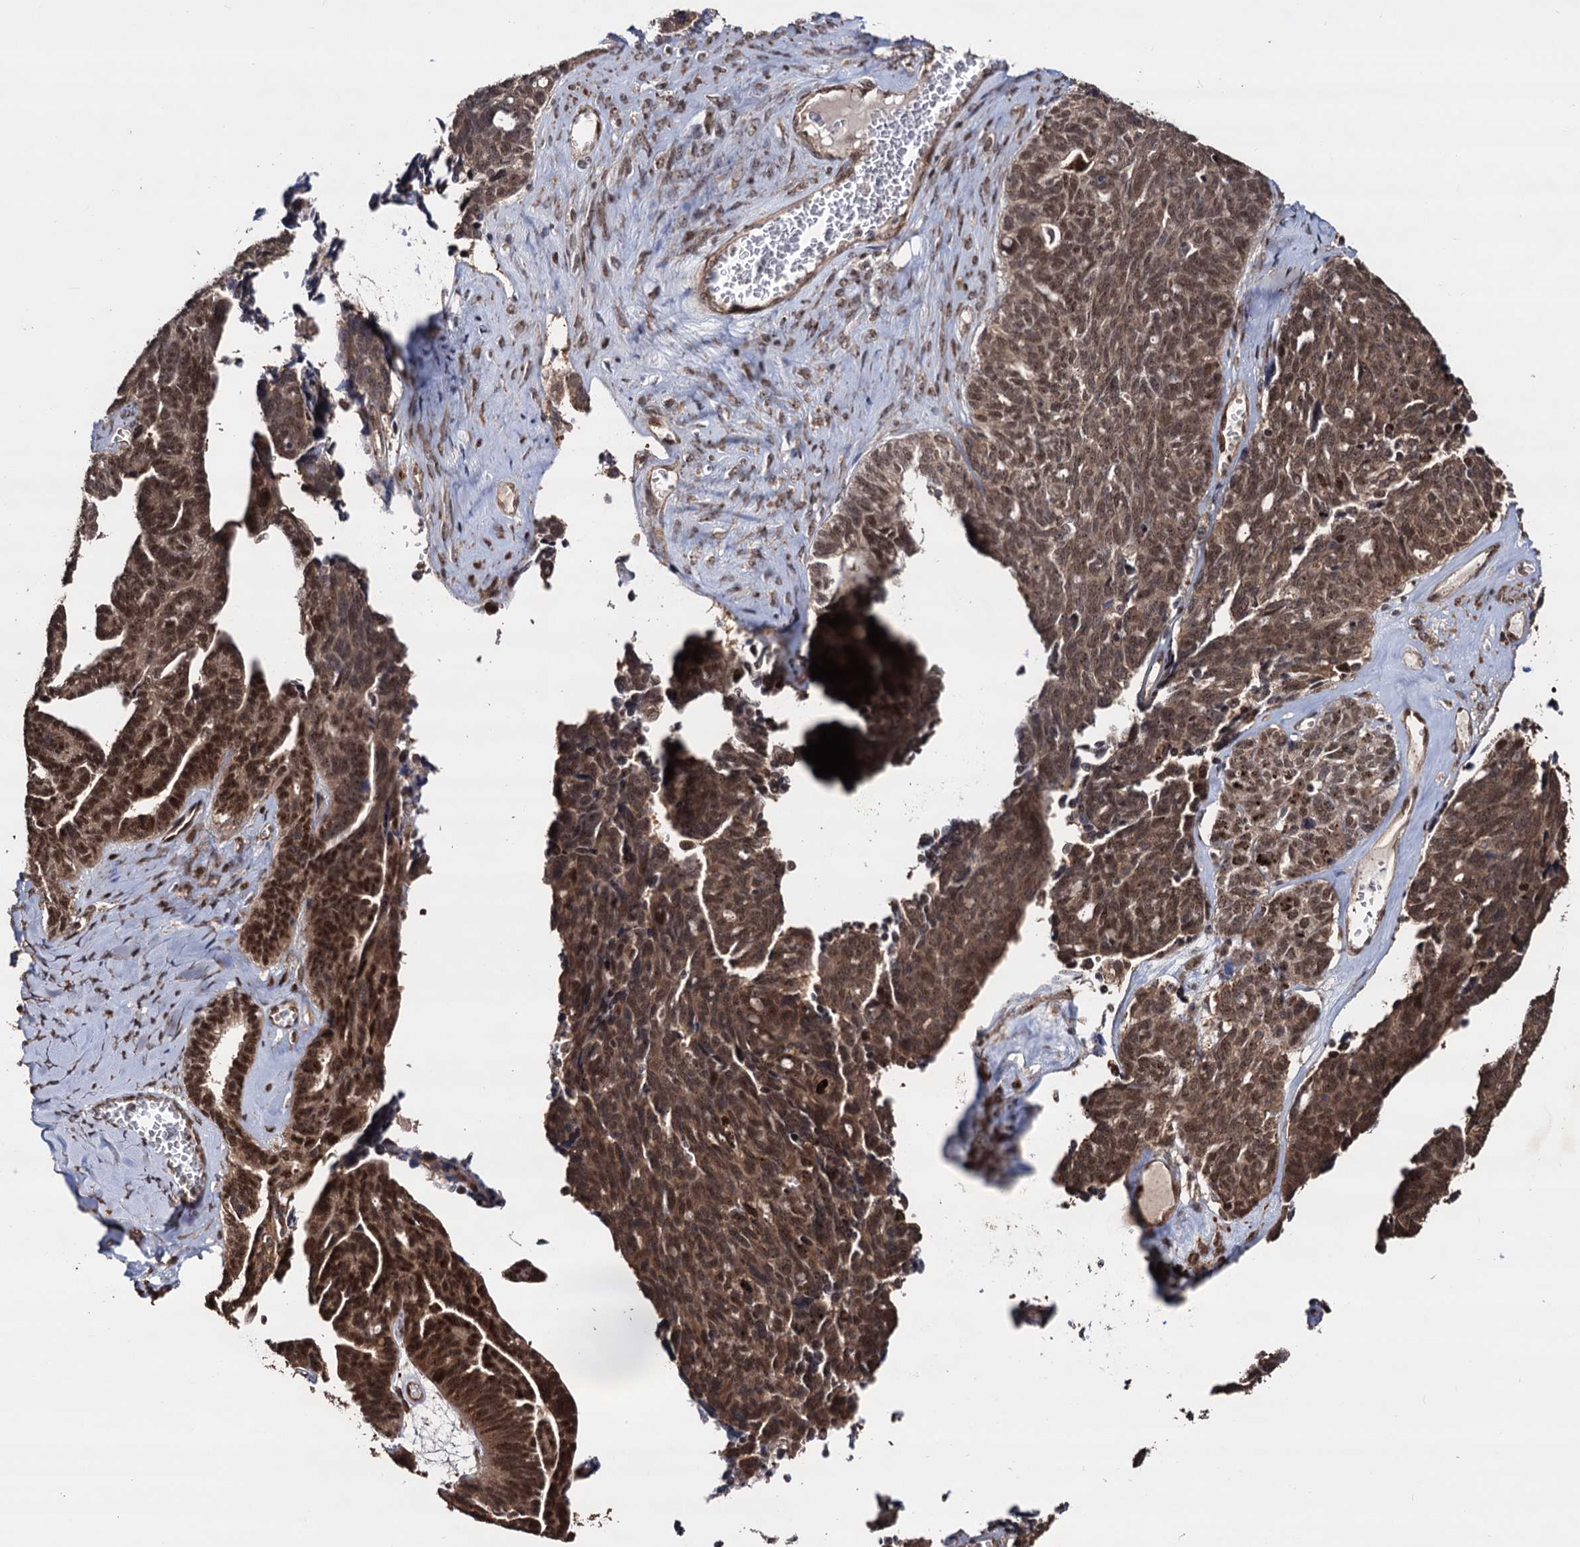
{"staining": {"intensity": "strong", "quantity": ">75%", "location": "cytoplasmic/membranous,nuclear"}, "tissue": "ovarian cancer", "cell_type": "Tumor cells", "image_type": "cancer", "snomed": [{"axis": "morphology", "description": "Cystadenocarcinoma, serous, NOS"}, {"axis": "topography", "description": "Ovary"}], "caption": "Immunohistochemistry (DAB (3,3'-diaminobenzidine)) staining of human ovarian serous cystadenocarcinoma demonstrates strong cytoplasmic/membranous and nuclear protein expression in about >75% of tumor cells.", "gene": "PIGB", "patient": {"sex": "female", "age": 79}}